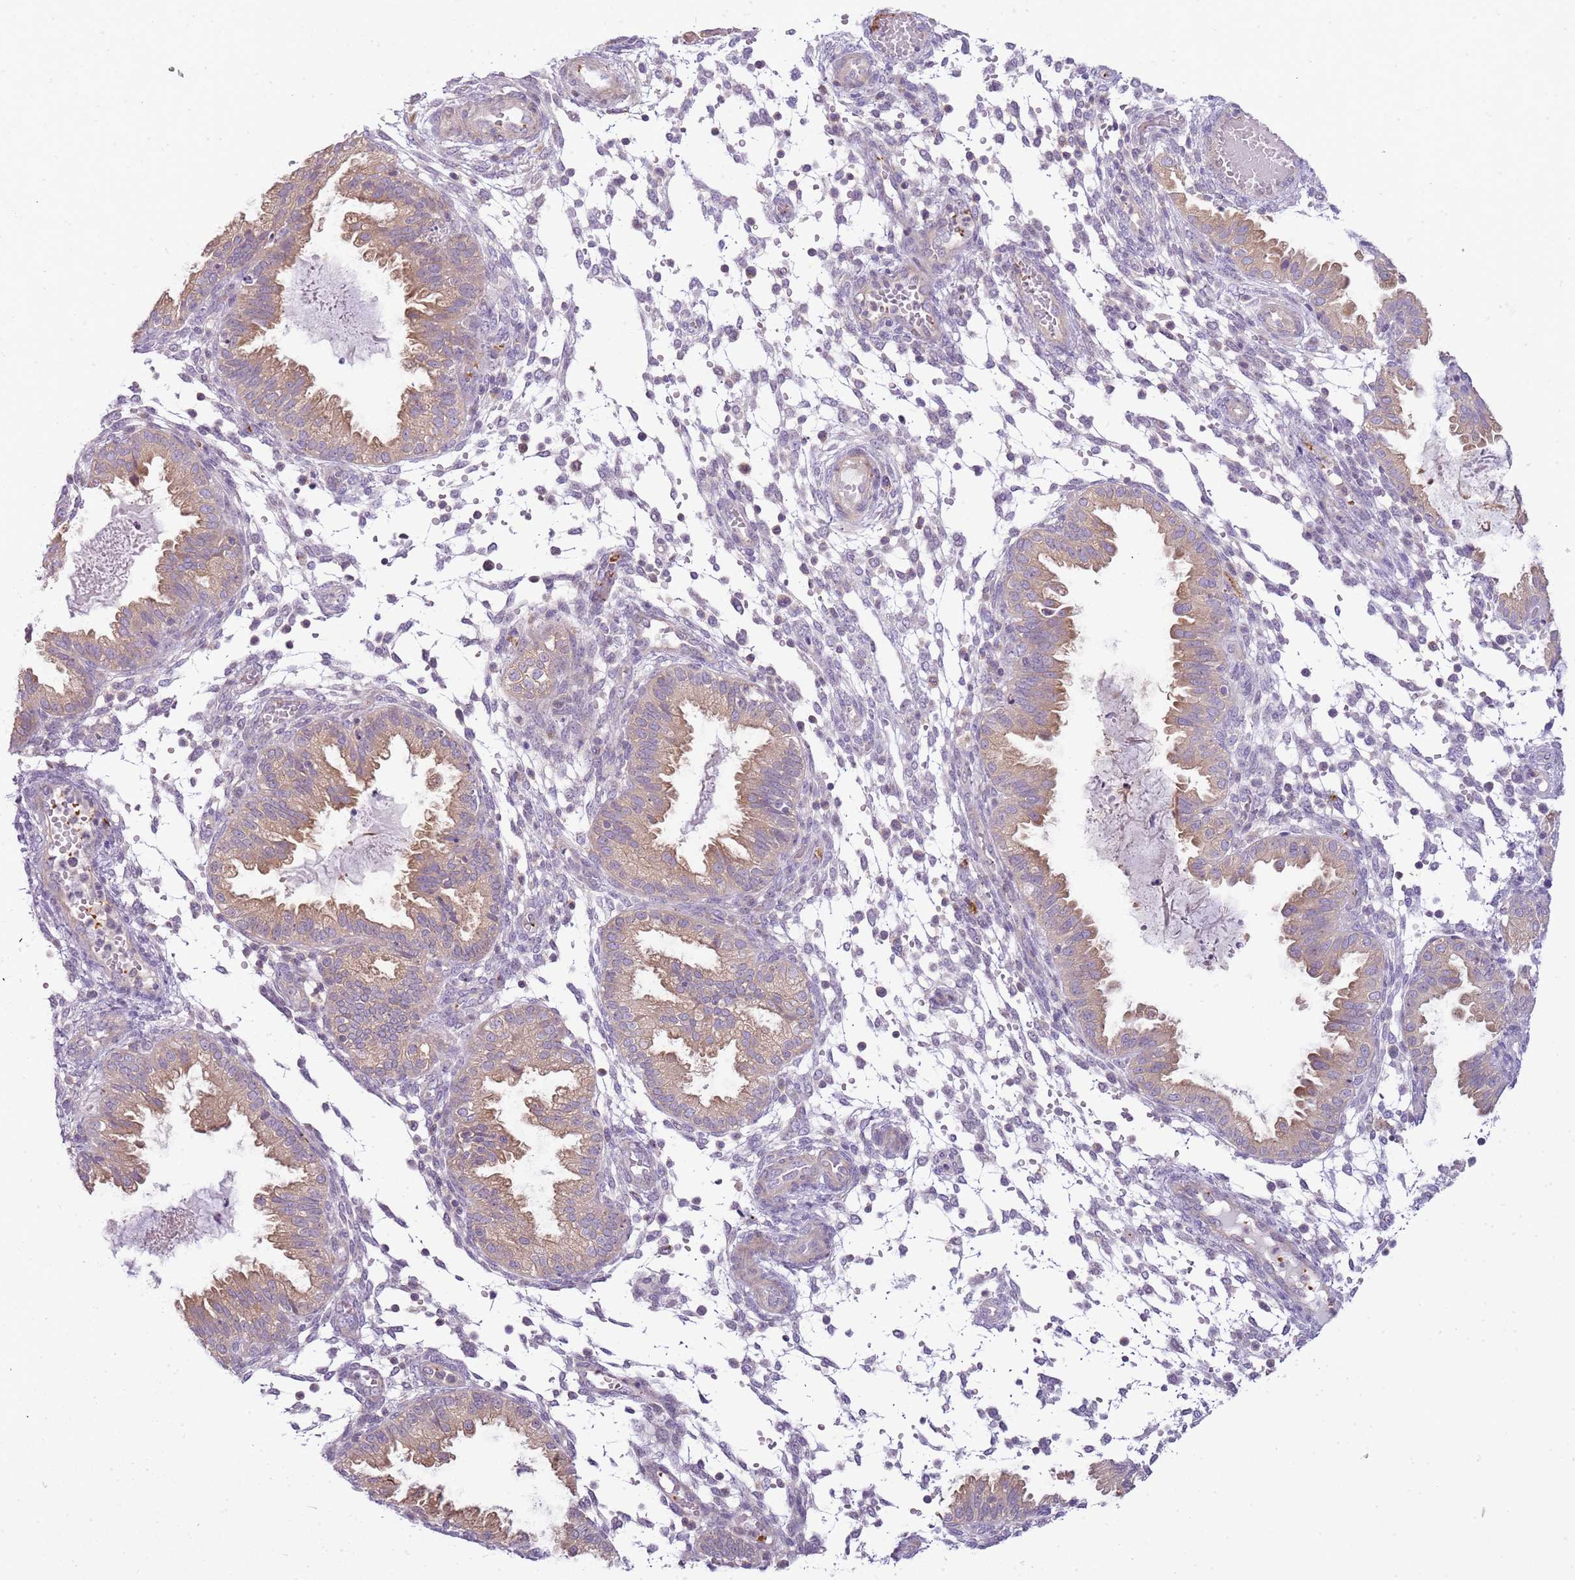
{"staining": {"intensity": "negative", "quantity": "none", "location": "none"}, "tissue": "endometrium", "cell_type": "Cells in endometrial stroma", "image_type": "normal", "snomed": [{"axis": "morphology", "description": "Normal tissue, NOS"}, {"axis": "topography", "description": "Endometrium"}], "caption": "Immunohistochemistry (IHC) micrograph of unremarkable endometrium: human endometrium stained with DAB reveals no significant protein staining in cells in endometrial stroma. (Brightfield microscopy of DAB (3,3'-diaminobenzidine) immunohistochemistry (IHC) at high magnification).", "gene": "CAPN7", "patient": {"sex": "female", "age": 33}}